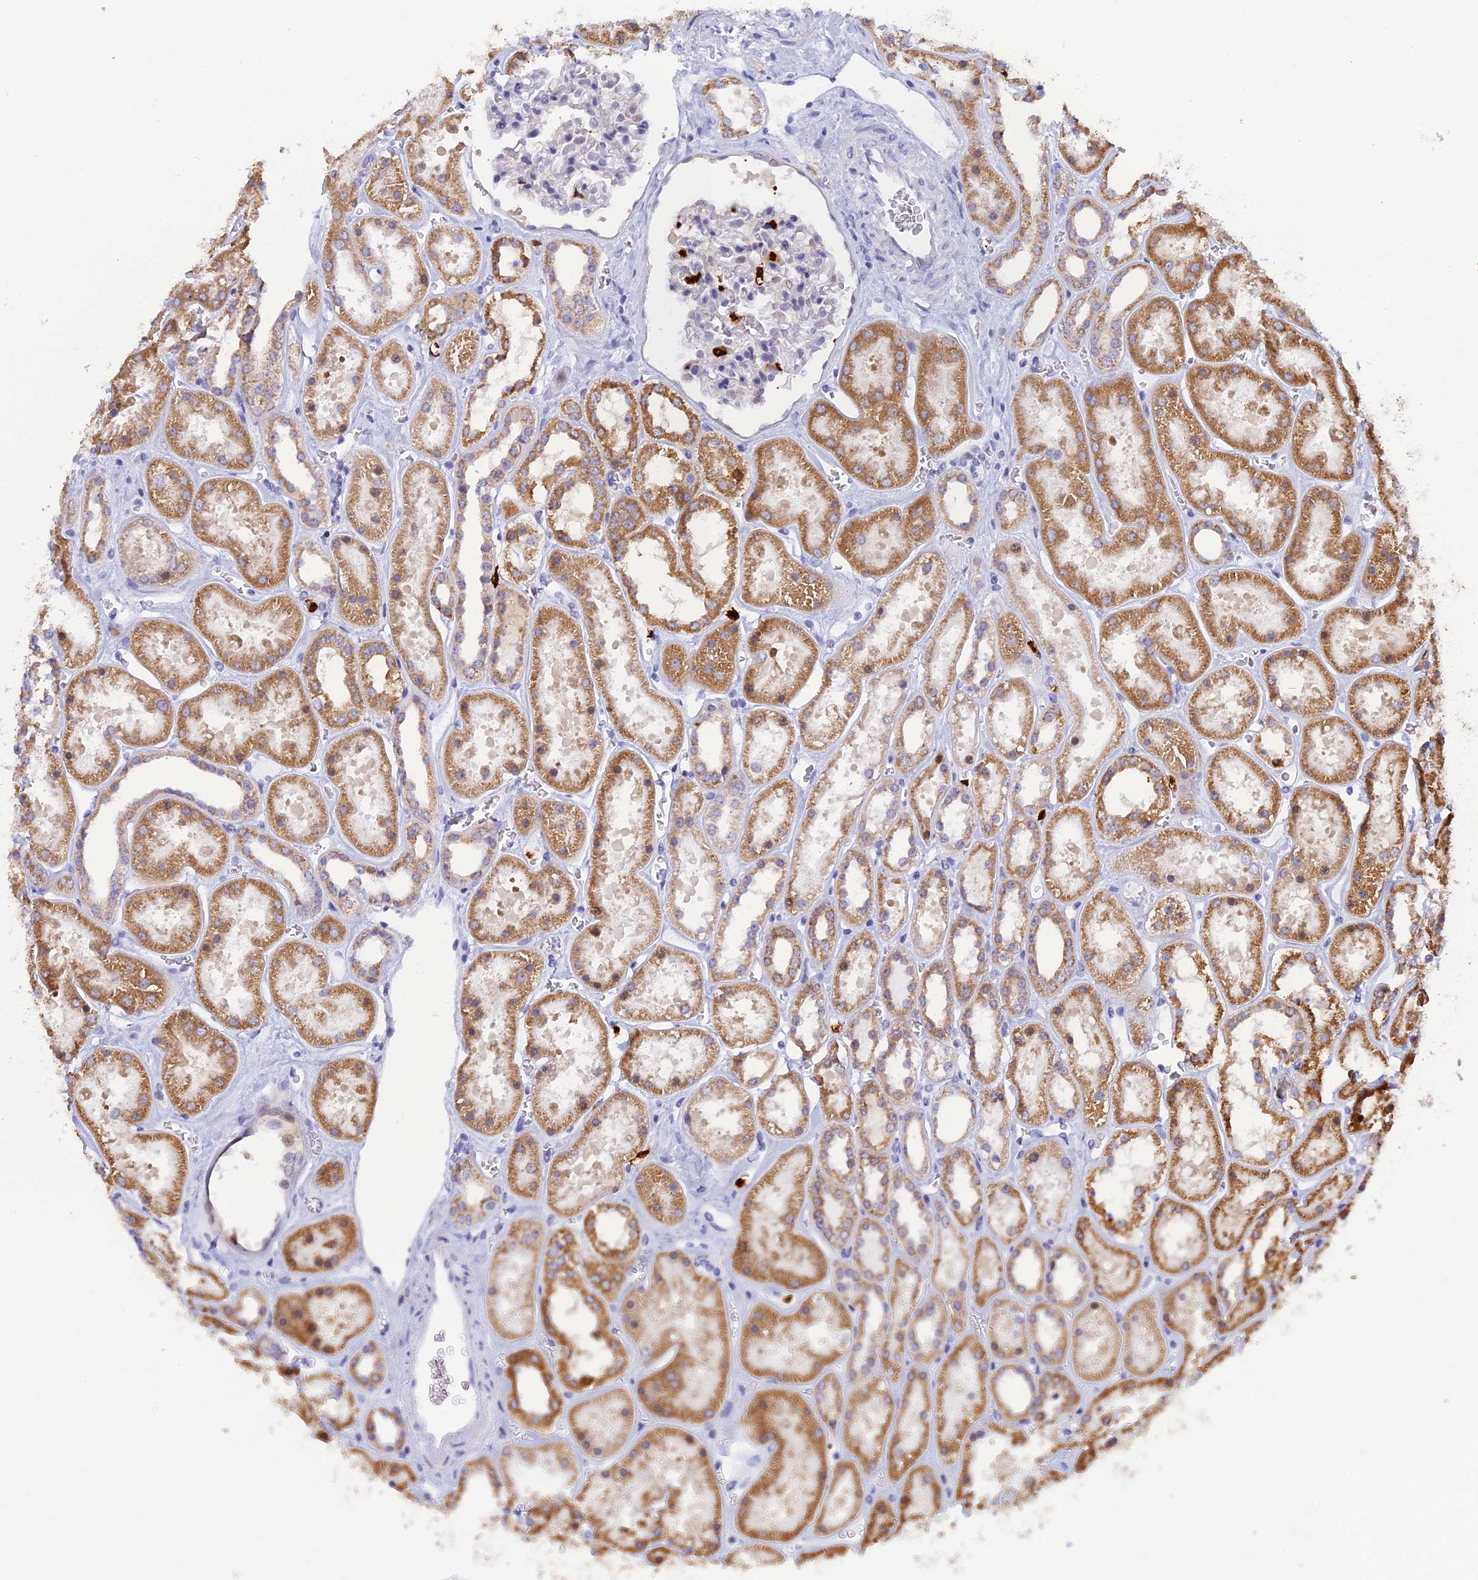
{"staining": {"intensity": "negative", "quantity": "none", "location": "none"}, "tissue": "kidney", "cell_type": "Cells in glomeruli", "image_type": "normal", "snomed": [{"axis": "morphology", "description": "Normal tissue, NOS"}, {"axis": "topography", "description": "Kidney"}], "caption": "Immunohistochemistry (IHC) of benign human kidney demonstrates no staining in cells in glomeruli.", "gene": "SLC26A1", "patient": {"sex": "female", "age": 41}}